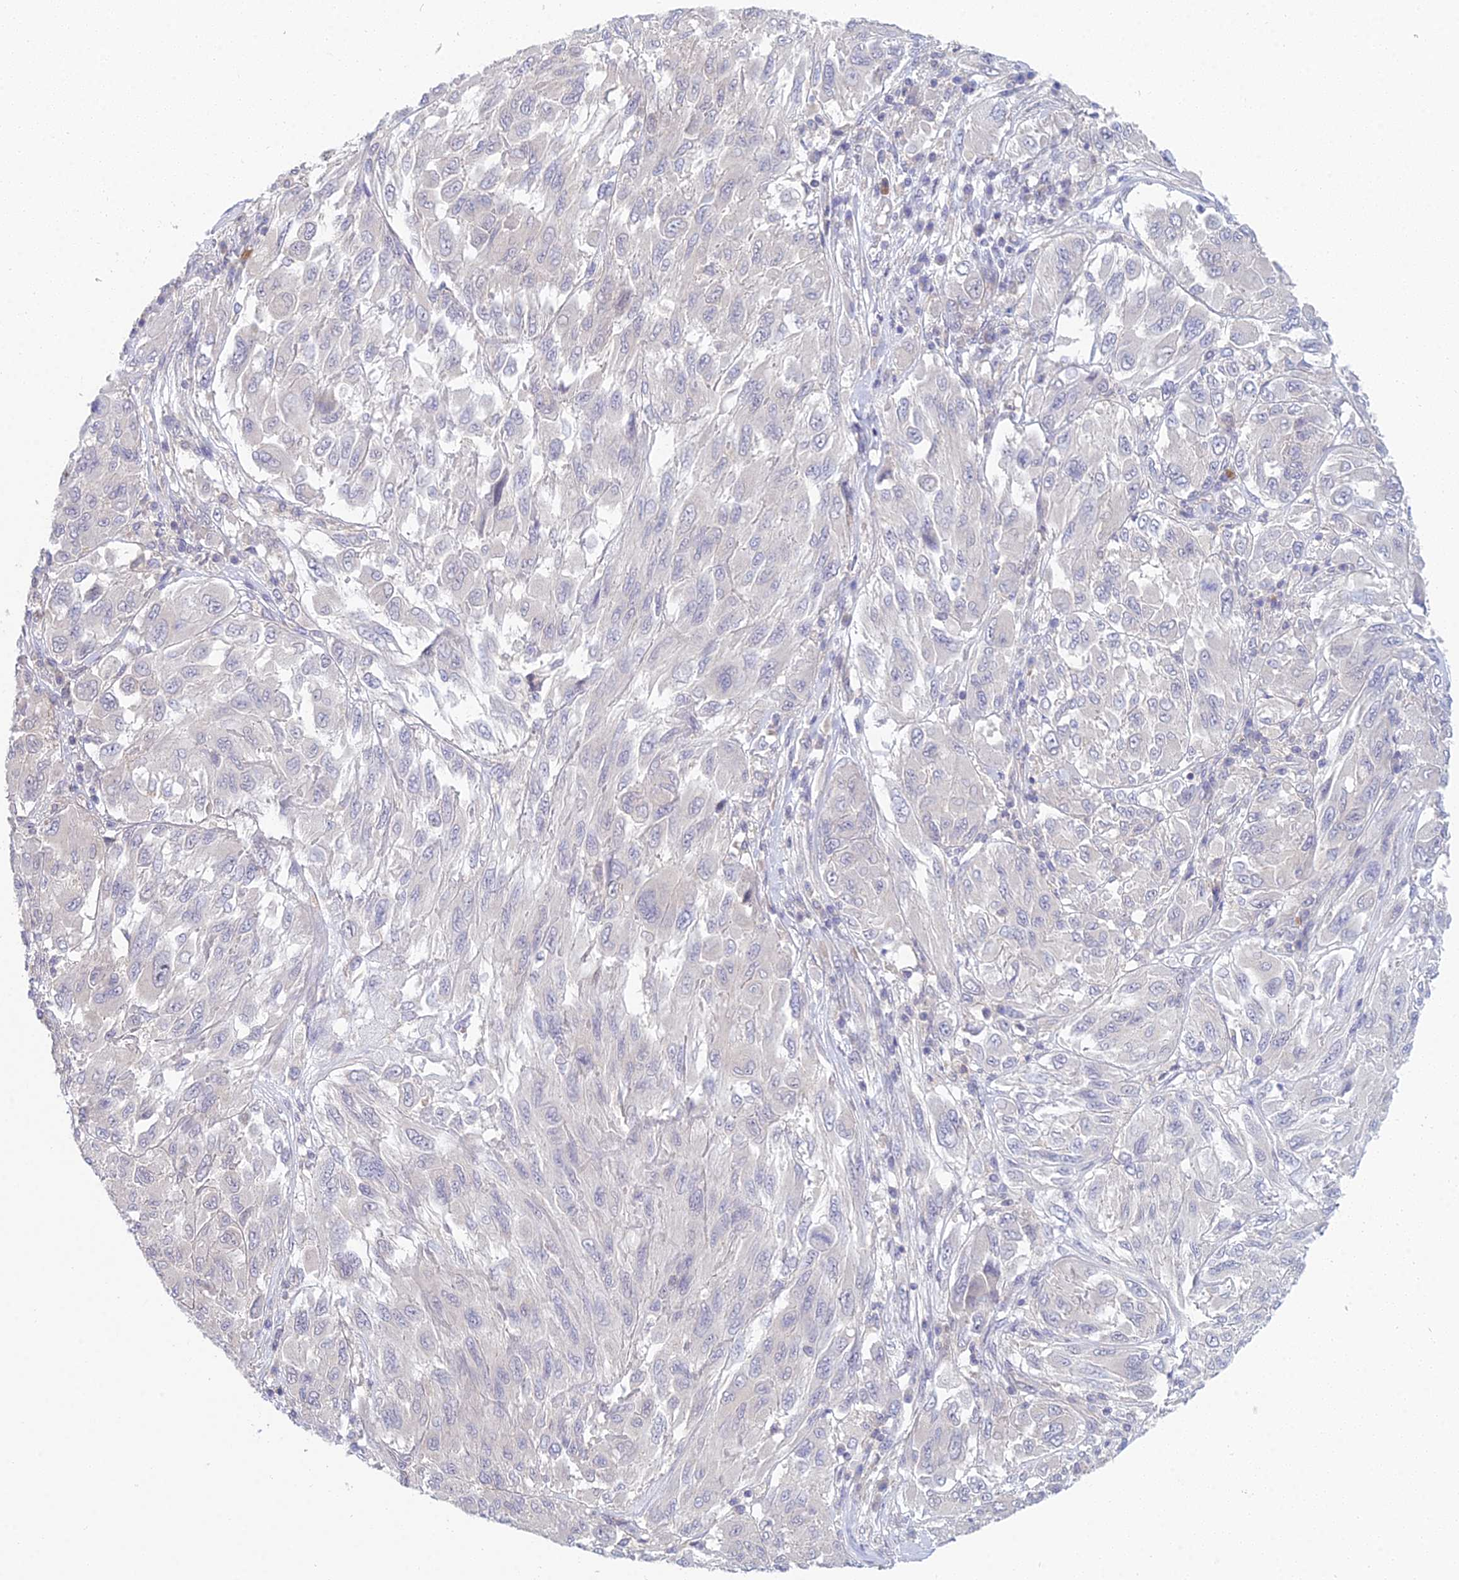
{"staining": {"intensity": "negative", "quantity": "none", "location": "none"}, "tissue": "melanoma", "cell_type": "Tumor cells", "image_type": "cancer", "snomed": [{"axis": "morphology", "description": "Malignant melanoma, NOS"}, {"axis": "topography", "description": "Skin"}], "caption": "Immunohistochemistry (IHC) photomicrograph of malignant melanoma stained for a protein (brown), which displays no expression in tumor cells.", "gene": "METTL26", "patient": {"sex": "female", "age": 91}}